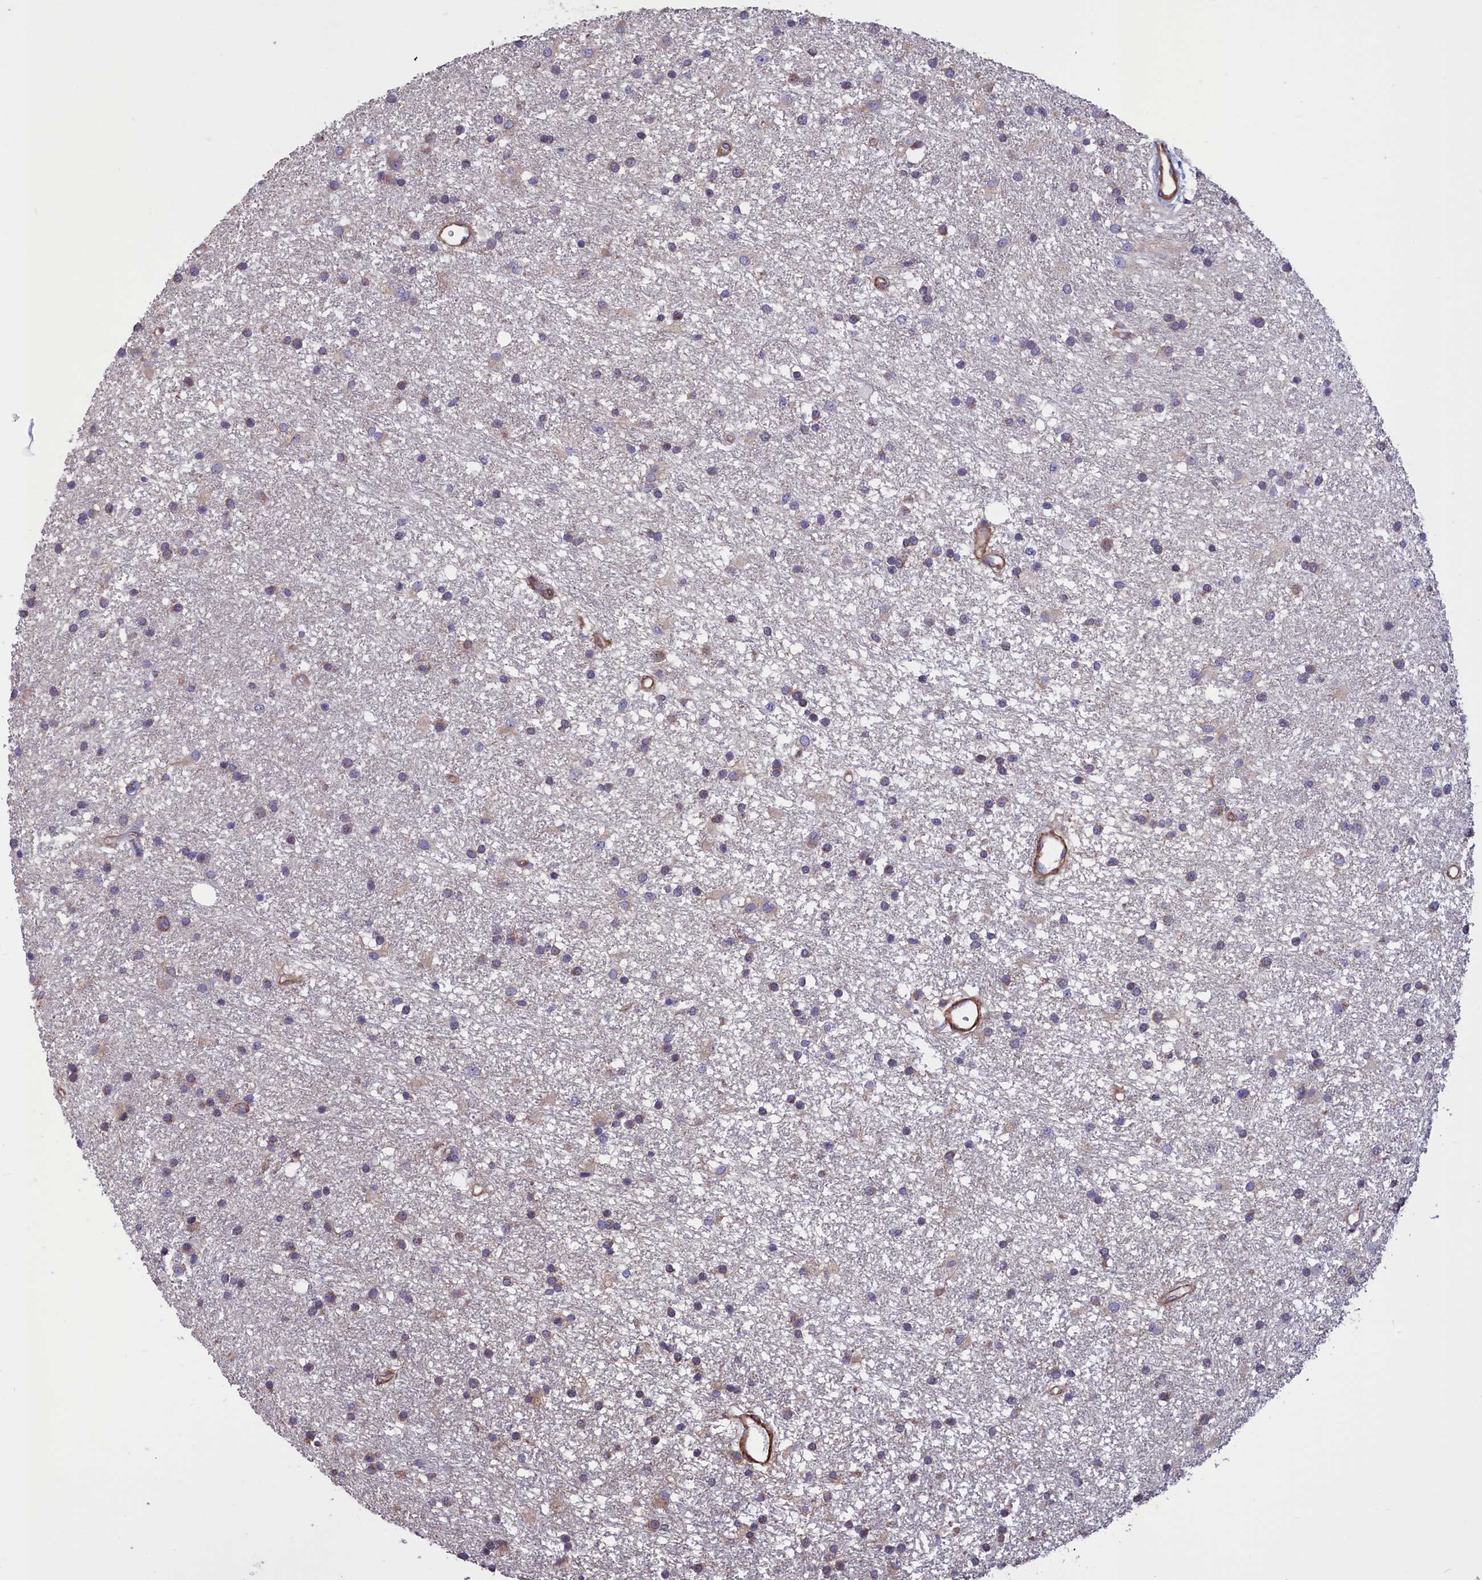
{"staining": {"intensity": "negative", "quantity": "none", "location": "none"}, "tissue": "glioma", "cell_type": "Tumor cells", "image_type": "cancer", "snomed": [{"axis": "morphology", "description": "Glioma, malignant, High grade"}, {"axis": "topography", "description": "Brain"}], "caption": "IHC image of human malignant glioma (high-grade) stained for a protein (brown), which shows no expression in tumor cells.", "gene": "AMDHD2", "patient": {"sex": "male", "age": 77}}